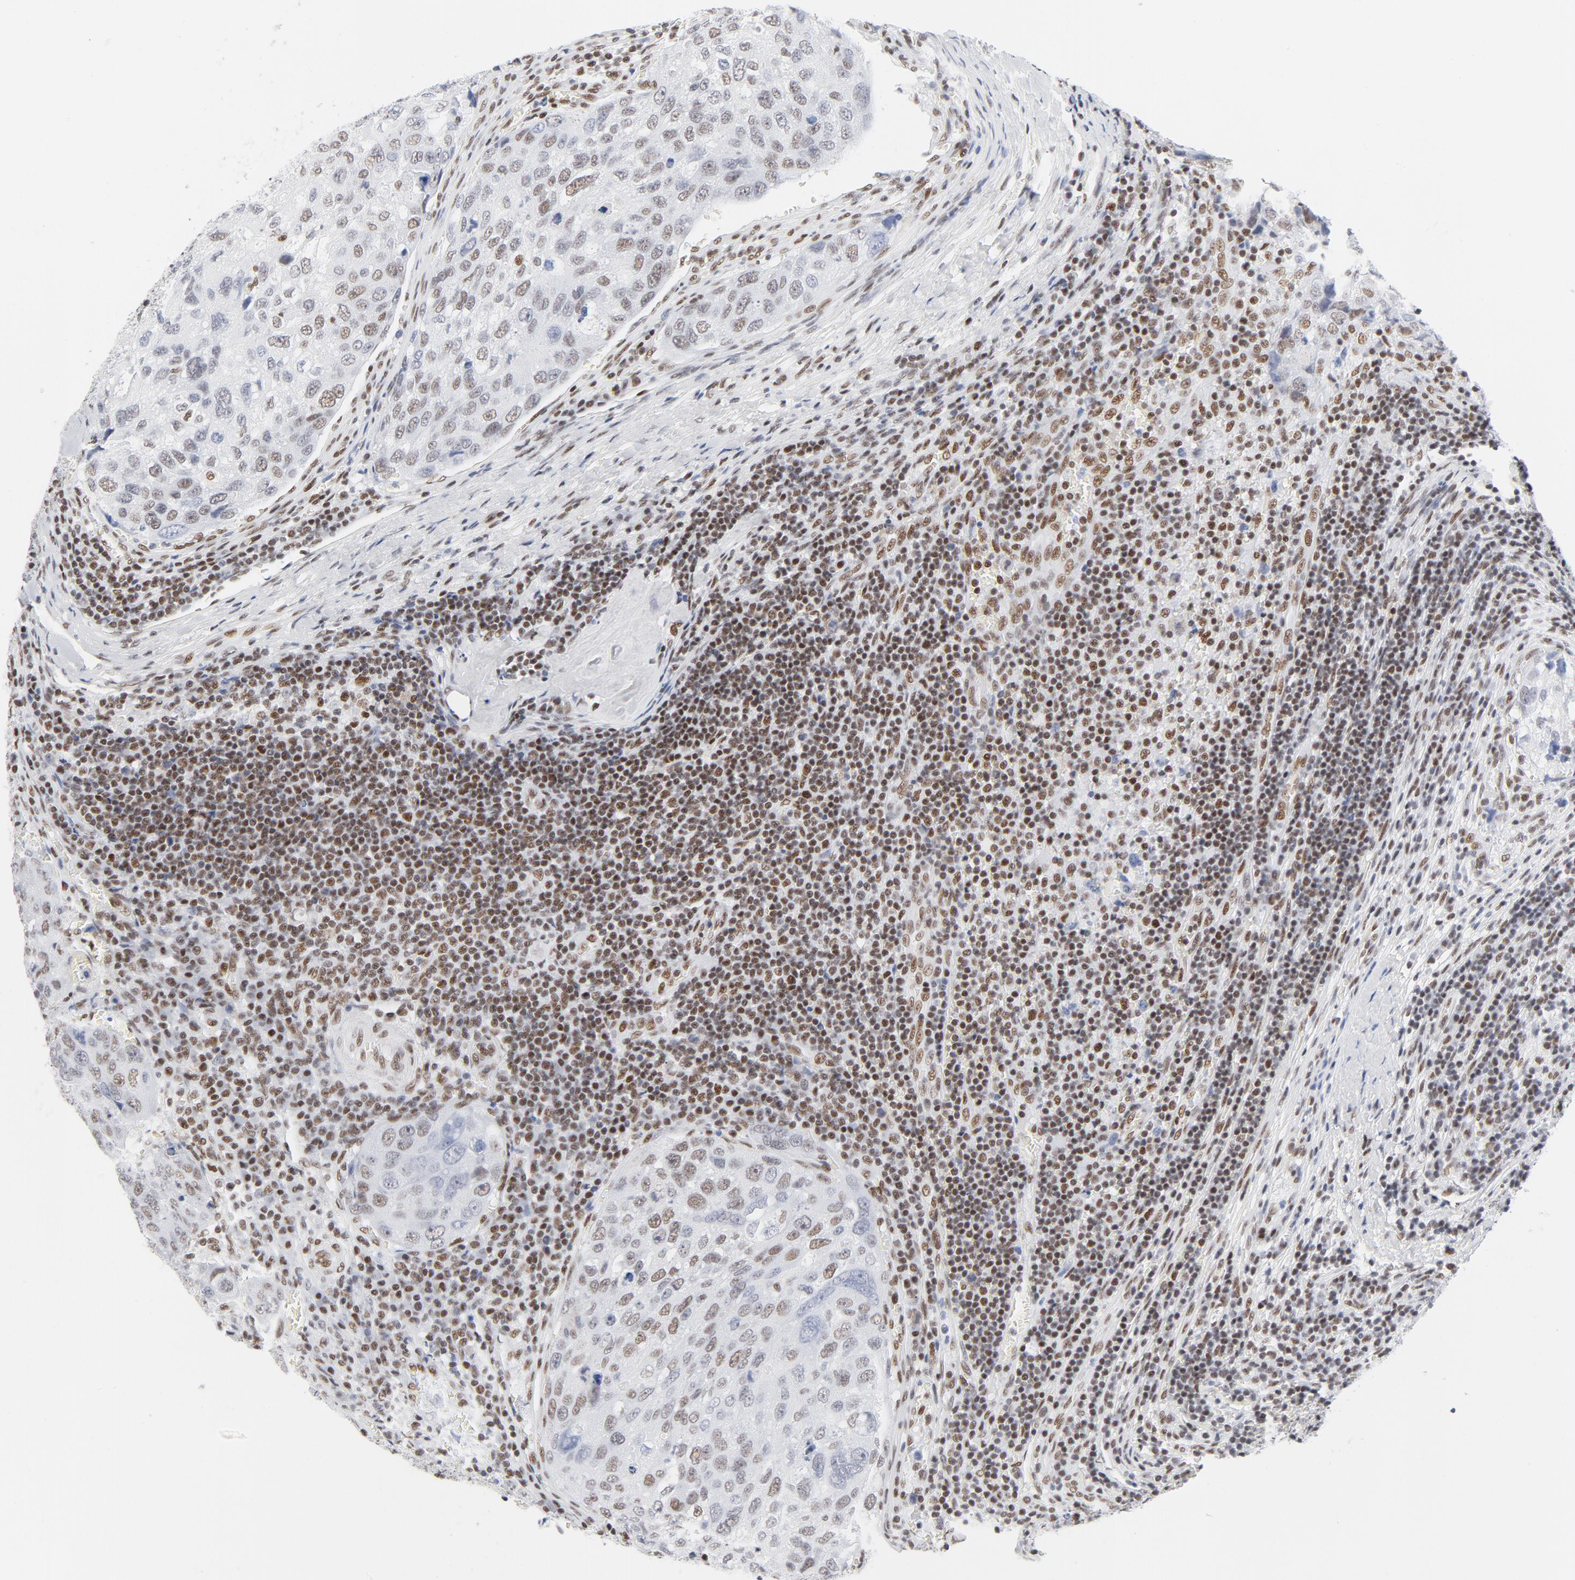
{"staining": {"intensity": "moderate", "quantity": "25%-75%", "location": "nuclear"}, "tissue": "urothelial cancer", "cell_type": "Tumor cells", "image_type": "cancer", "snomed": [{"axis": "morphology", "description": "Urothelial carcinoma, High grade"}, {"axis": "topography", "description": "Lymph node"}, {"axis": "topography", "description": "Urinary bladder"}], "caption": "Protein analysis of urothelial cancer tissue reveals moderate nuclear positivity in about 25%-75% of tumor cells.", "gene": "ATF2", "patient": {"sex": "male", "age": 51}}